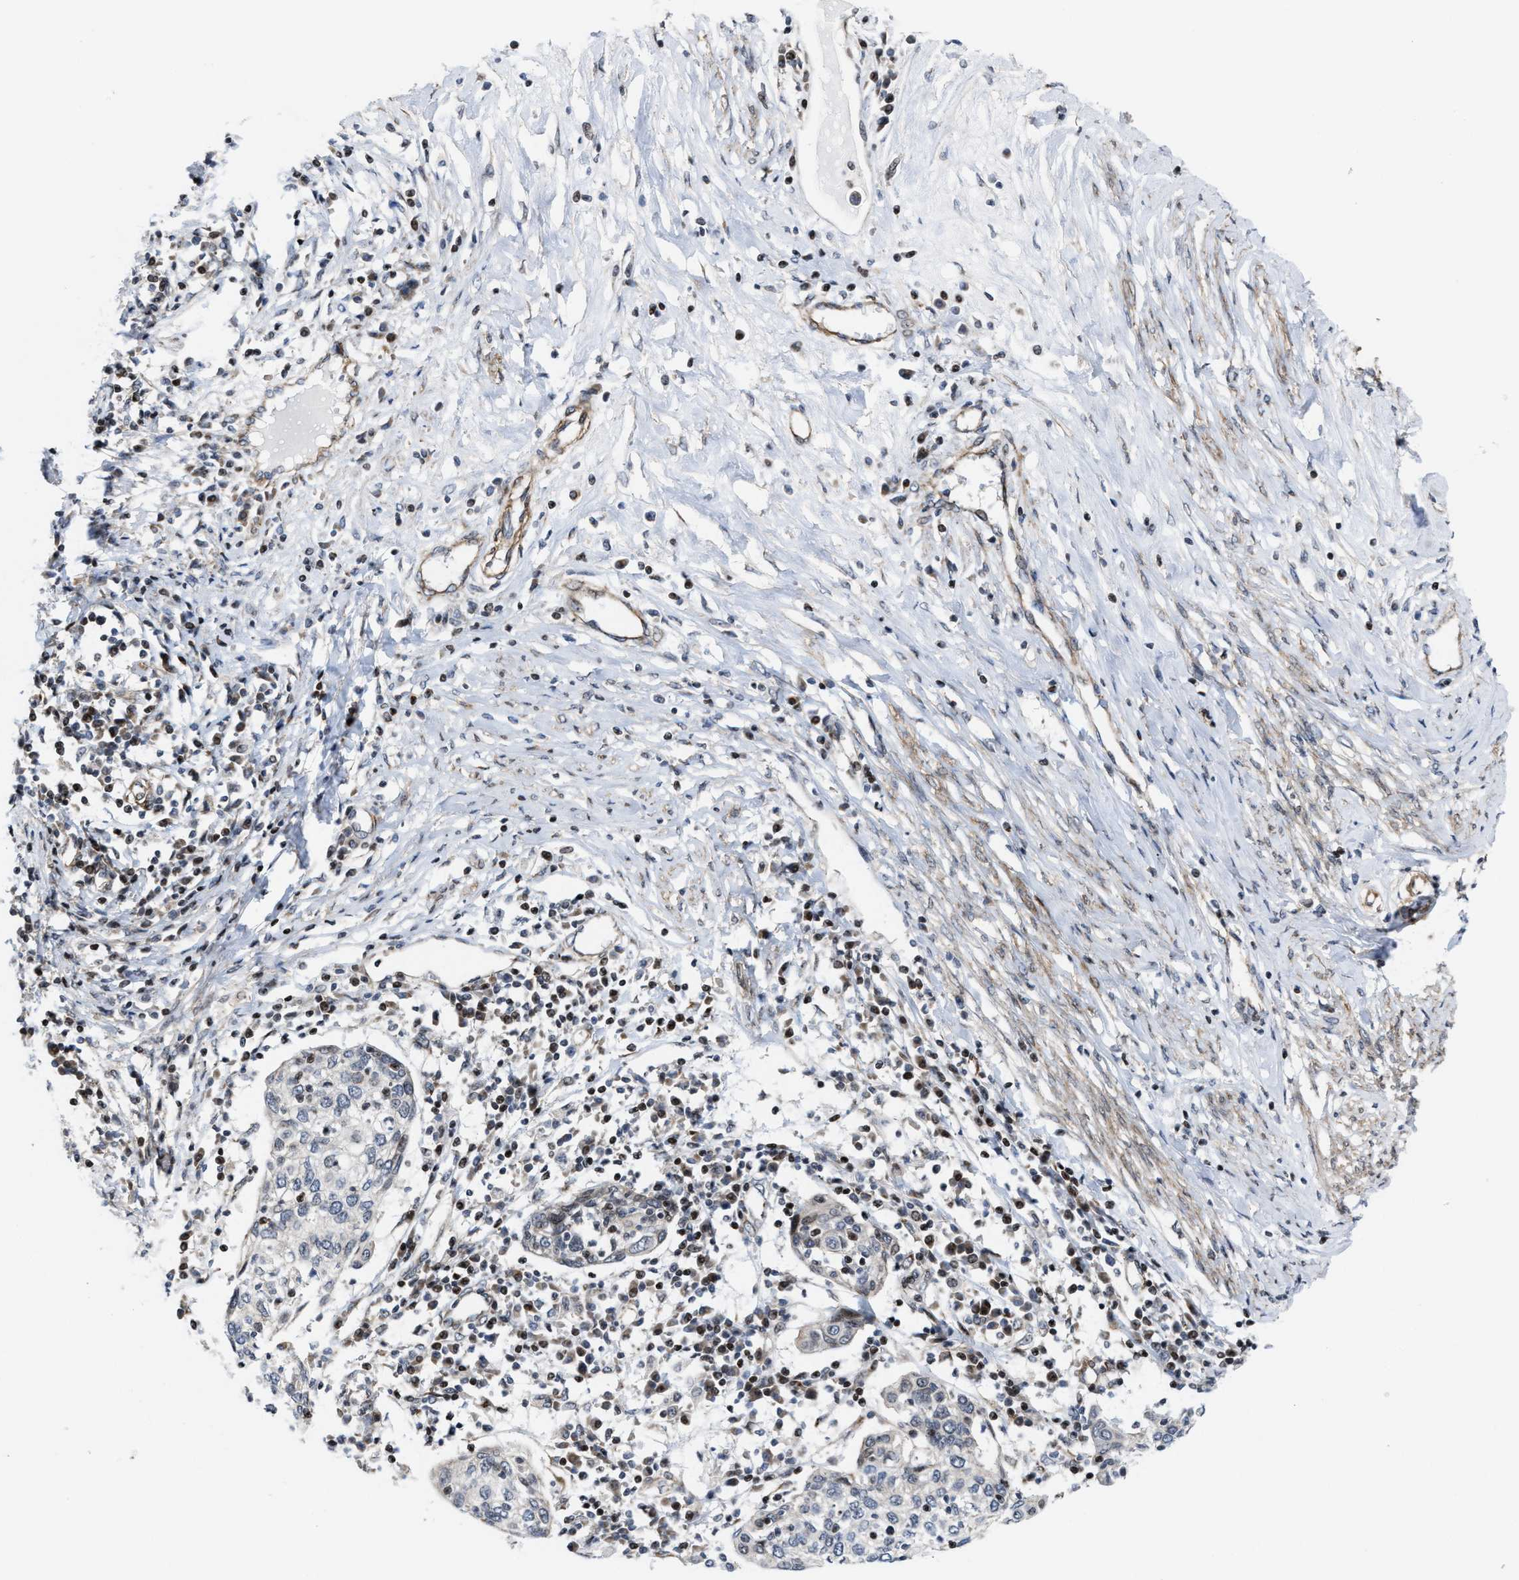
{"staining": {"intensity": "negative", "quantity": "none", "location": "none"}, "tissue": "cervical cancer", "cell_type": "Tumor cells", "image_type": "cancer", "snomed": [{"axis": "morphology", "description": "Squamous cell carcinoma, NOS"}, {"axis": "topography", "description": "Cervix"}], "caption": "Immunohistochemistry image of neoplastic tissue: human cervical cancer stained with DAB (3,3'-diaminobenzidine) shows no significant protein positivity in tumor cells.", "gene": "TGFB1I1", "patient": {"sex": "female", "age": 40}}